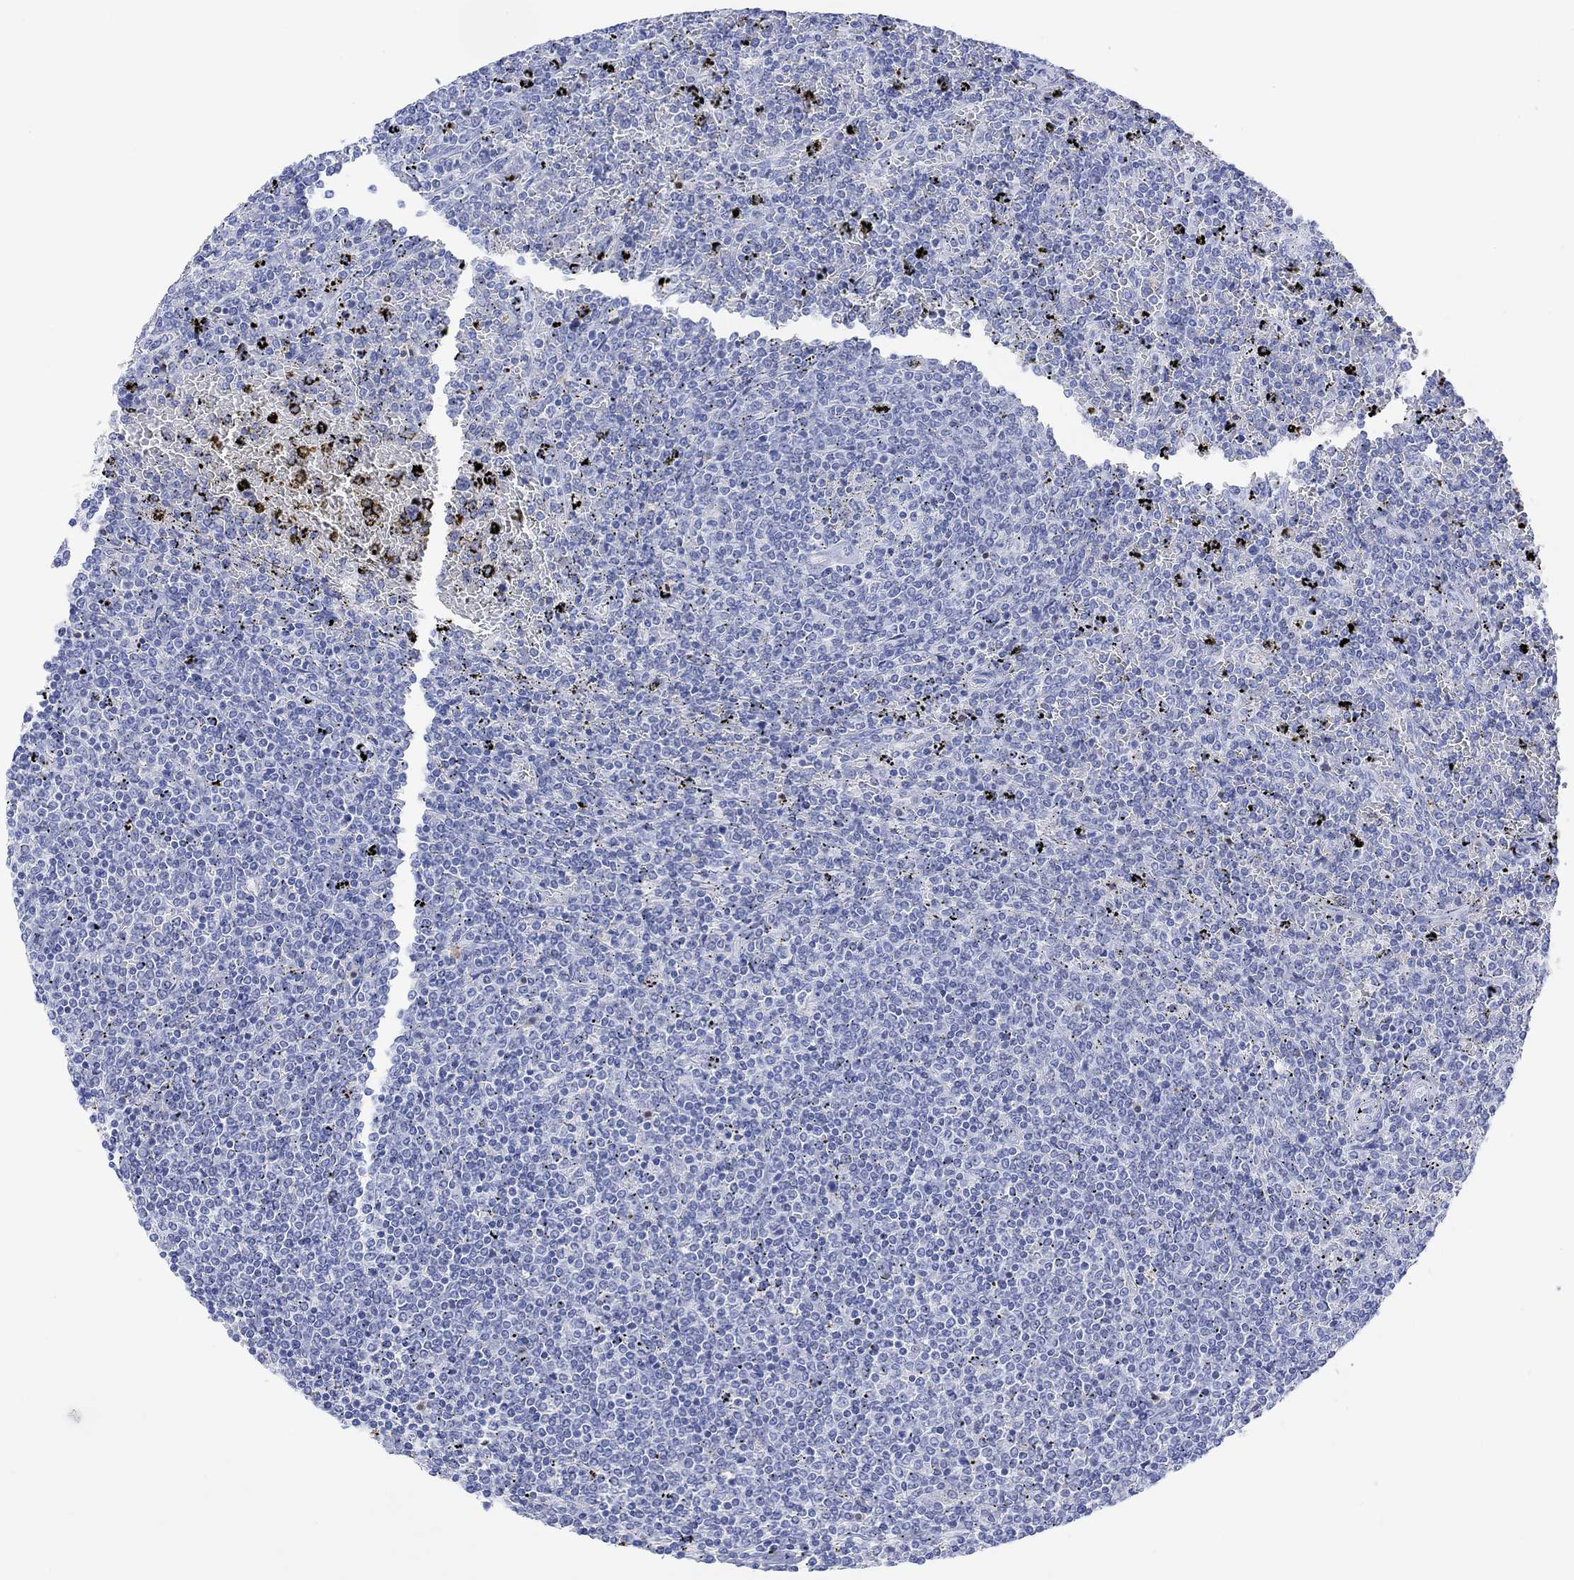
{"staining": {"intensity": "negative", "quantity": "none", "location": "none"}, "tissue": "lymphoma", "cell_type": "Tumor cells", "image_type": "cancer", "snomed": [{"axis": "morphology", "description": "Malignant lymphoma, non-Hodgkin's type, Low grade"}, {"axis": "topography", "description": "Spleen"}], "caption": "Tumor cells are negative for brown protein staining in lymphoma.", "gene": "CALCA", "patient": {"sex": "female", "age": 77}}